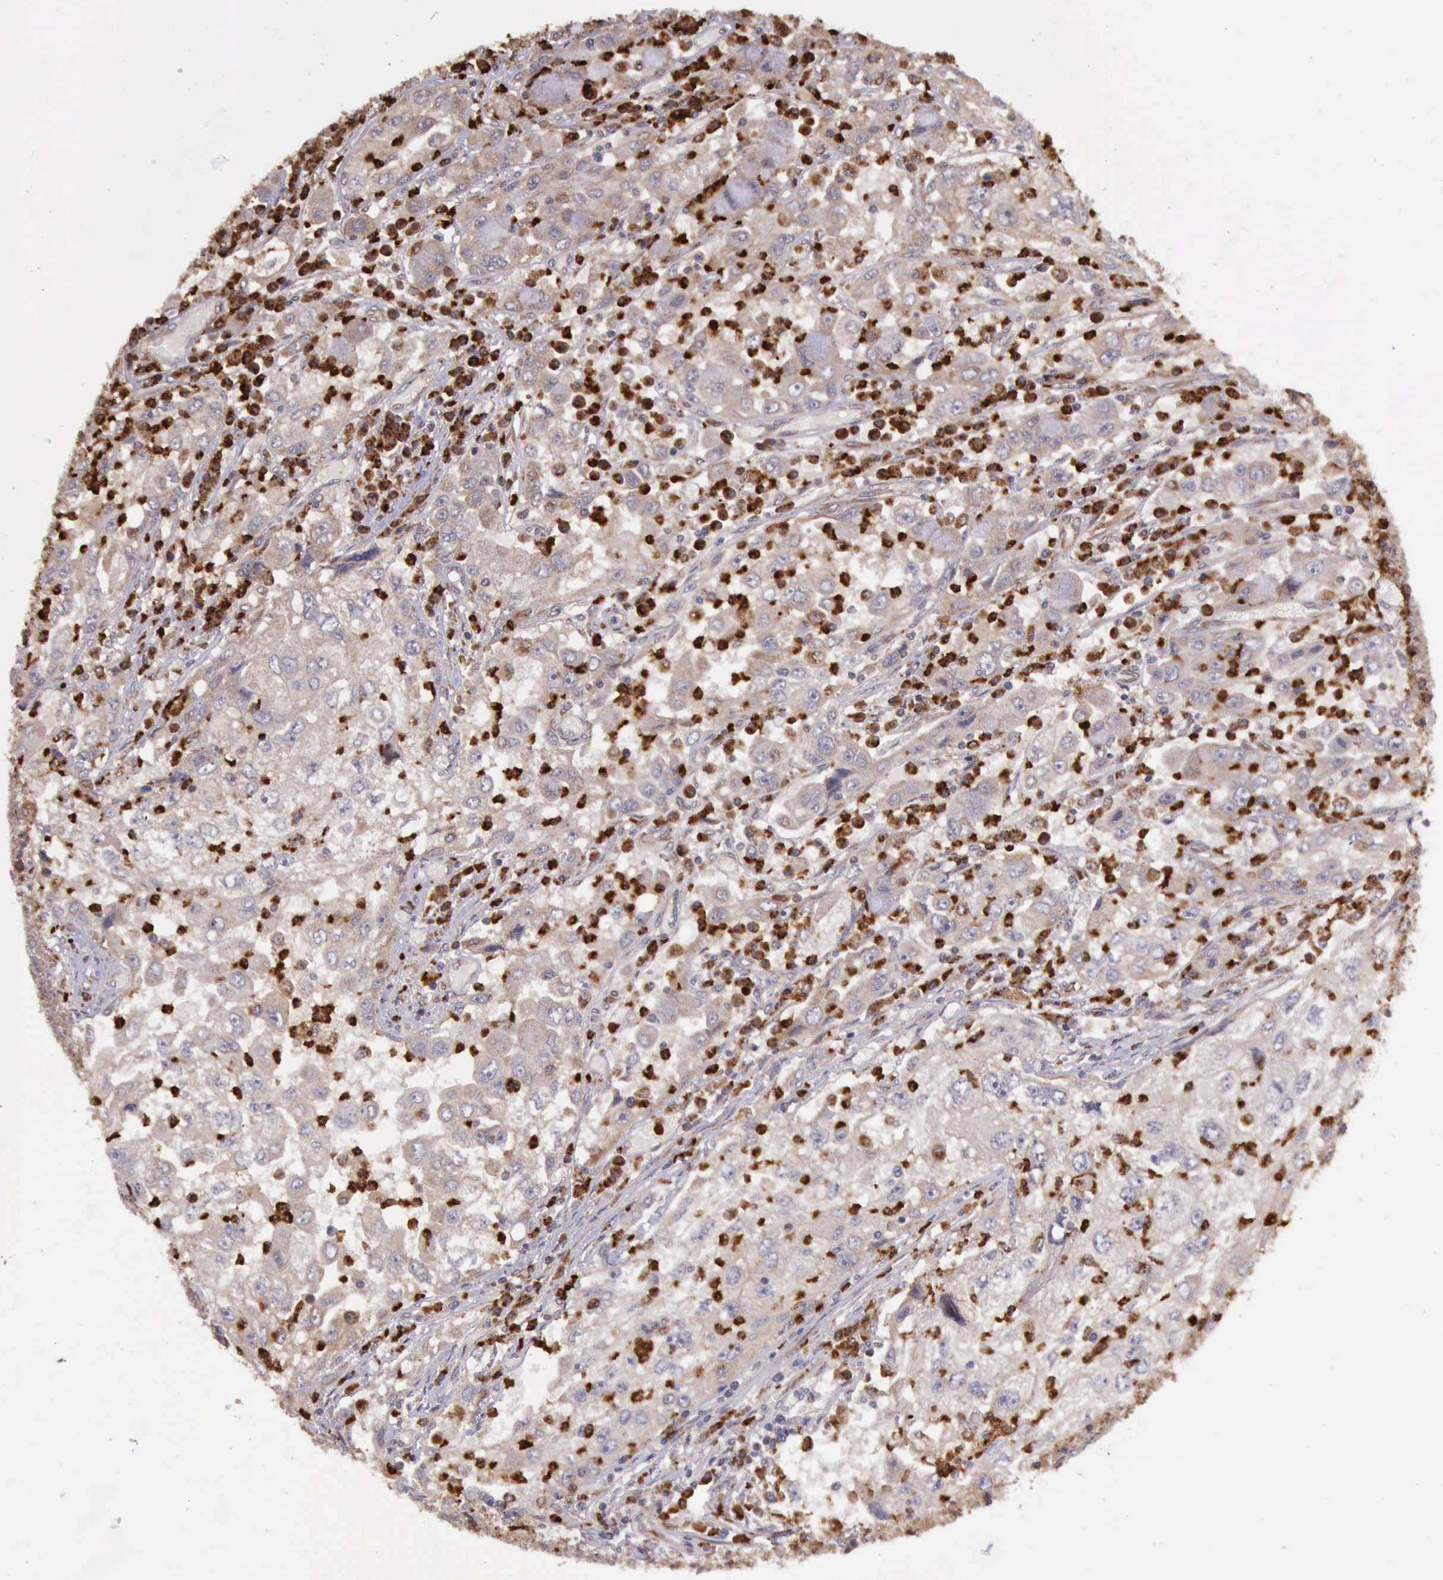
{"staining": {"intensity": "weak", "quantity": ">75%", "location": "cytoplasmic/membranous"}, "tissue": "cervical cancer", "cell_type": "Tumor cells", "image_type": "cancer", "snomed": [{"axis": "morphology", "description": "Squamous cell carcinoma, NOS"}, {"axis": "topography", "description": "Cervix"}], "caption": "There is low levels of weak cytoplasmic/membranous staining in tumor cells of cervical cancer (squamous cell carcinoma), as demonstrated by immunohistochemical staining (brown color).", "gene": "ARMCX3", "patient": {"sex": "female", "age": 36}}